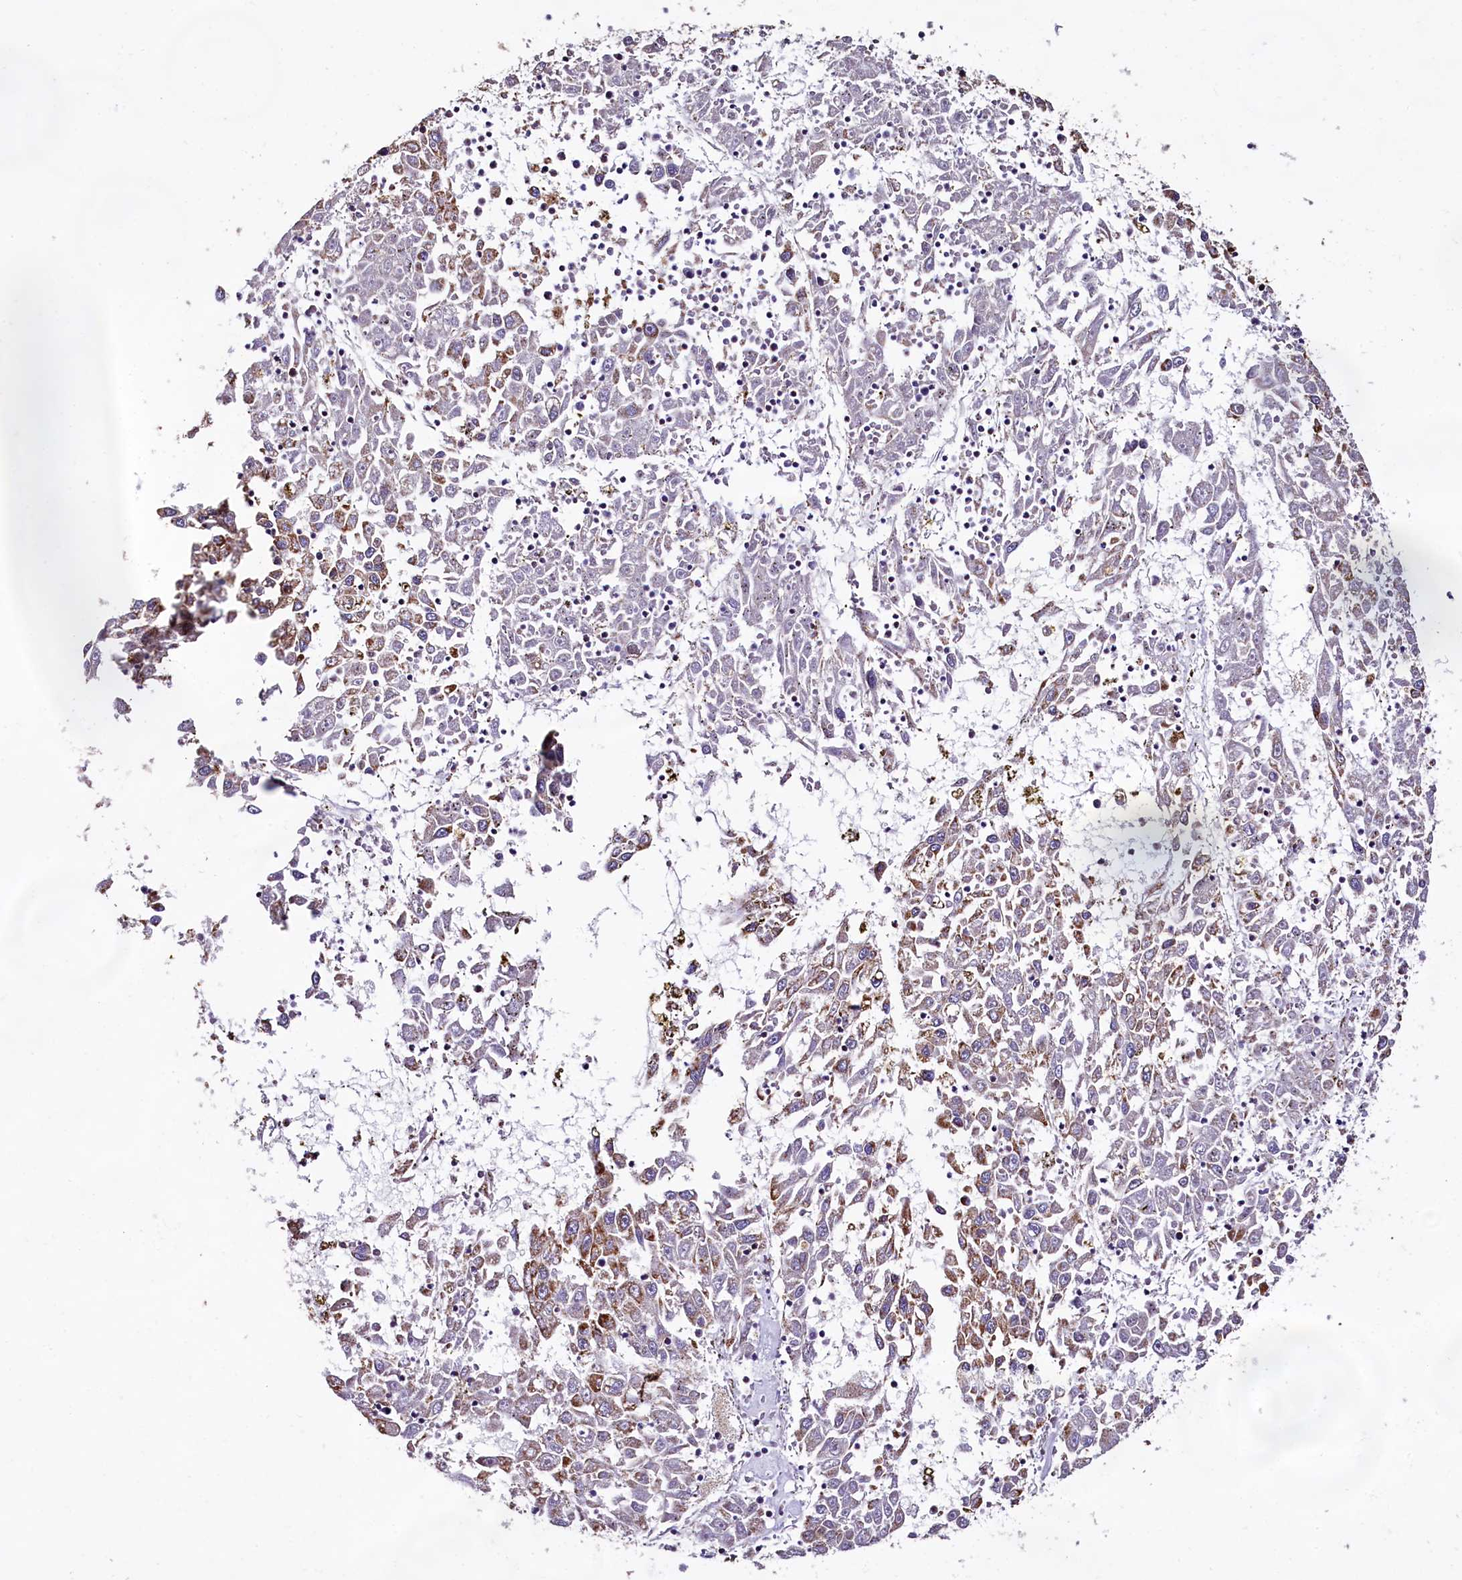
{"staining": {"intensity": "moderate", "quantity": "<25%", "location": "cytoplasmic/membranous"}, "tissue": "liver cancer", "cell_type": "Tumor cells", "image_type": "cancer", "snomed": [{"axis": "morphology", "description": "Carcinoma, Hepatocellular, NOS"}, {"axis": "topography", "description": "Liver"}], "caption": "An image of human hepatocellular carcinoma (liver) stained for a protein exhibits moderate cytoplasmic/membranous brown staining in tumor cells.", "gene": "KLC2", "patient": {"sex": "male", "age": 49}}